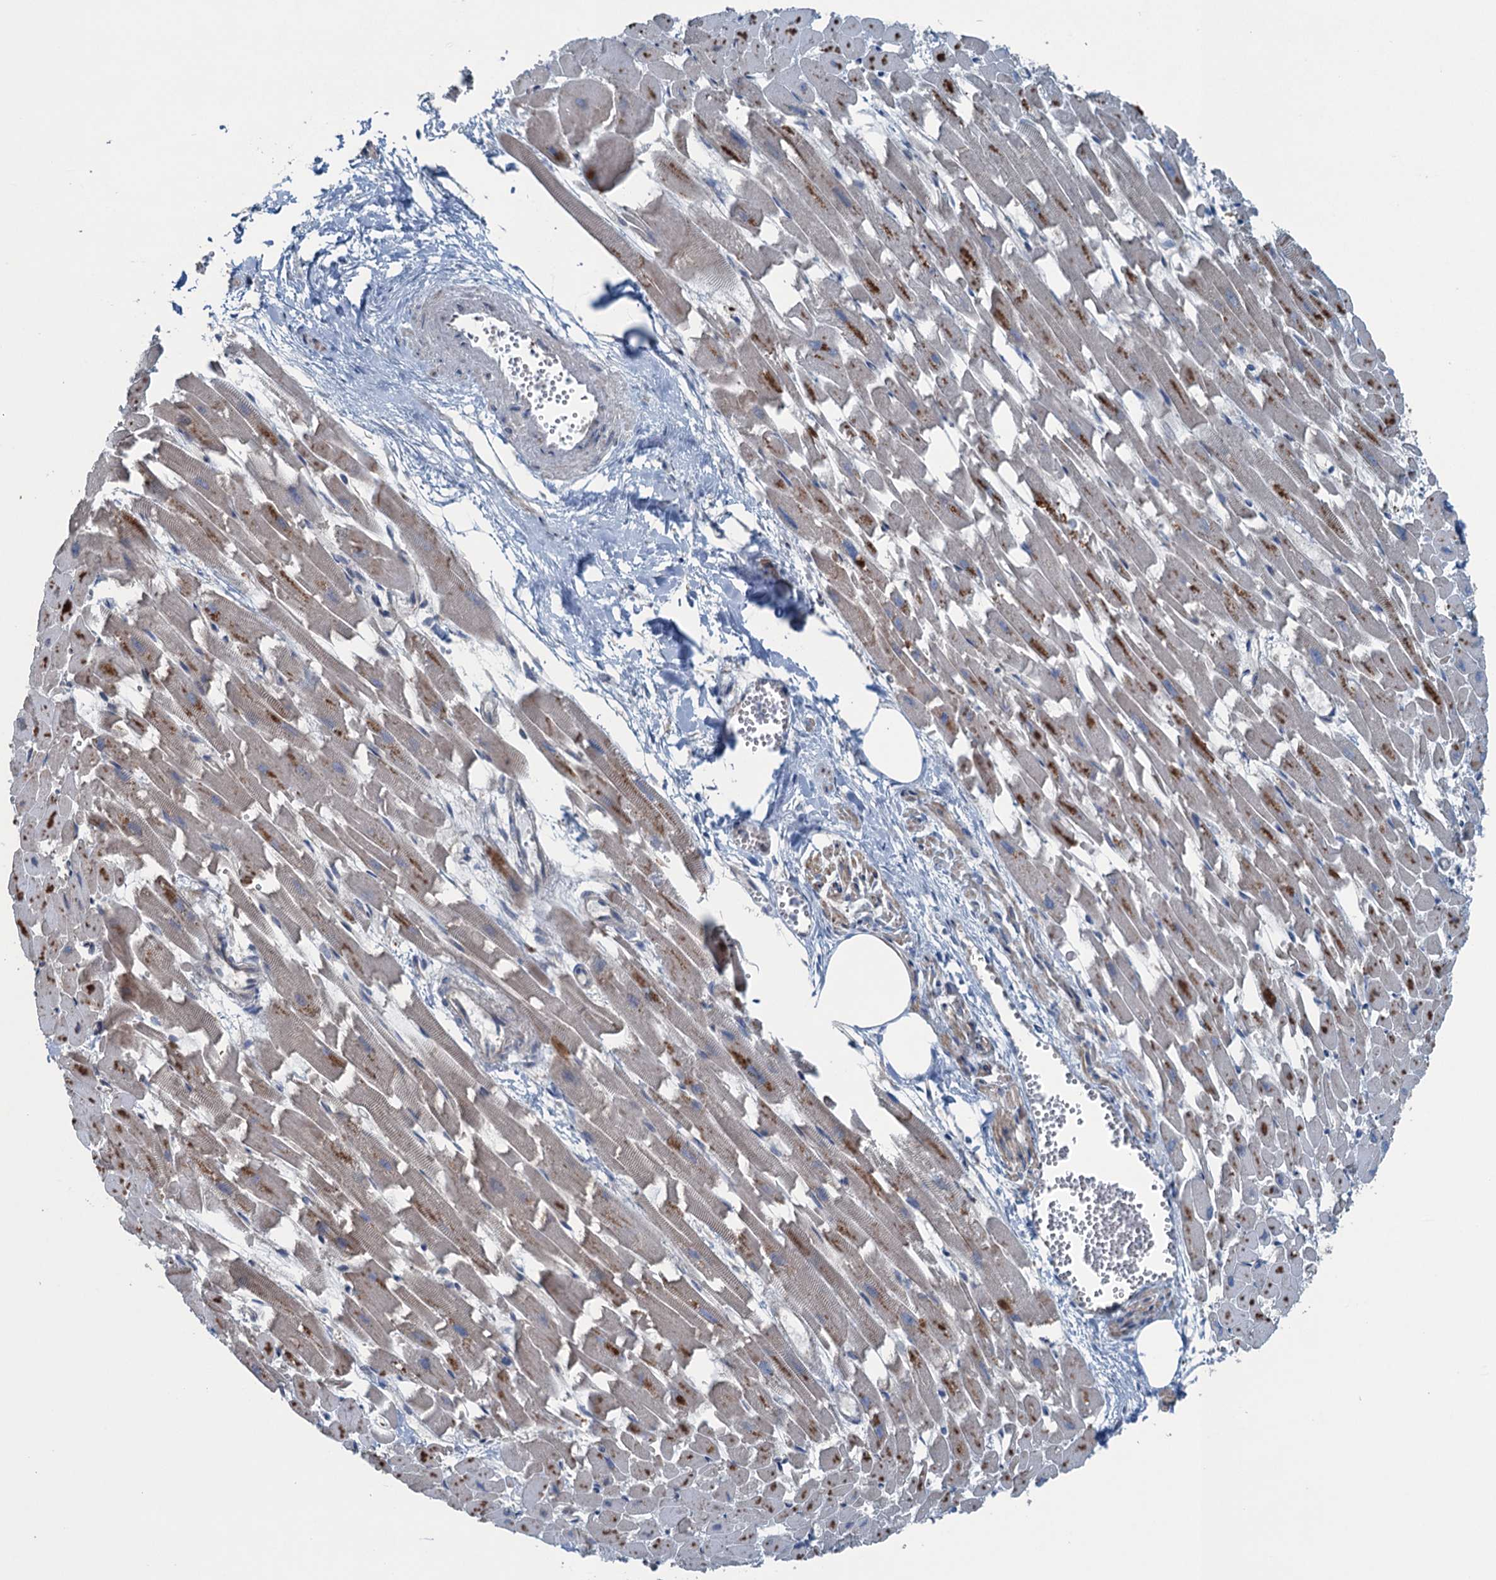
{"staining": {"intensity": "moderate", "quantity": "25%-75%", "location": "cytoplasmic/membranous"}, "tissue": "heart muscle", "cell_type": "Cardiomyocytes", "image_type": "normal", "snomed": [{"axis": "morphology", "description": "Normal tissue, NOS"}, {"axis": "topography", "description": "Heart"}], "caption": "Brown immunohistochemical staining in unremarkable heart muscle reveals moderate cytoplasmic/membranous expression in approximately 25%-75% of cardiomyocytes.", "gene": "TRAPPC8", "patient": {"sex": "female", "age": 64}}